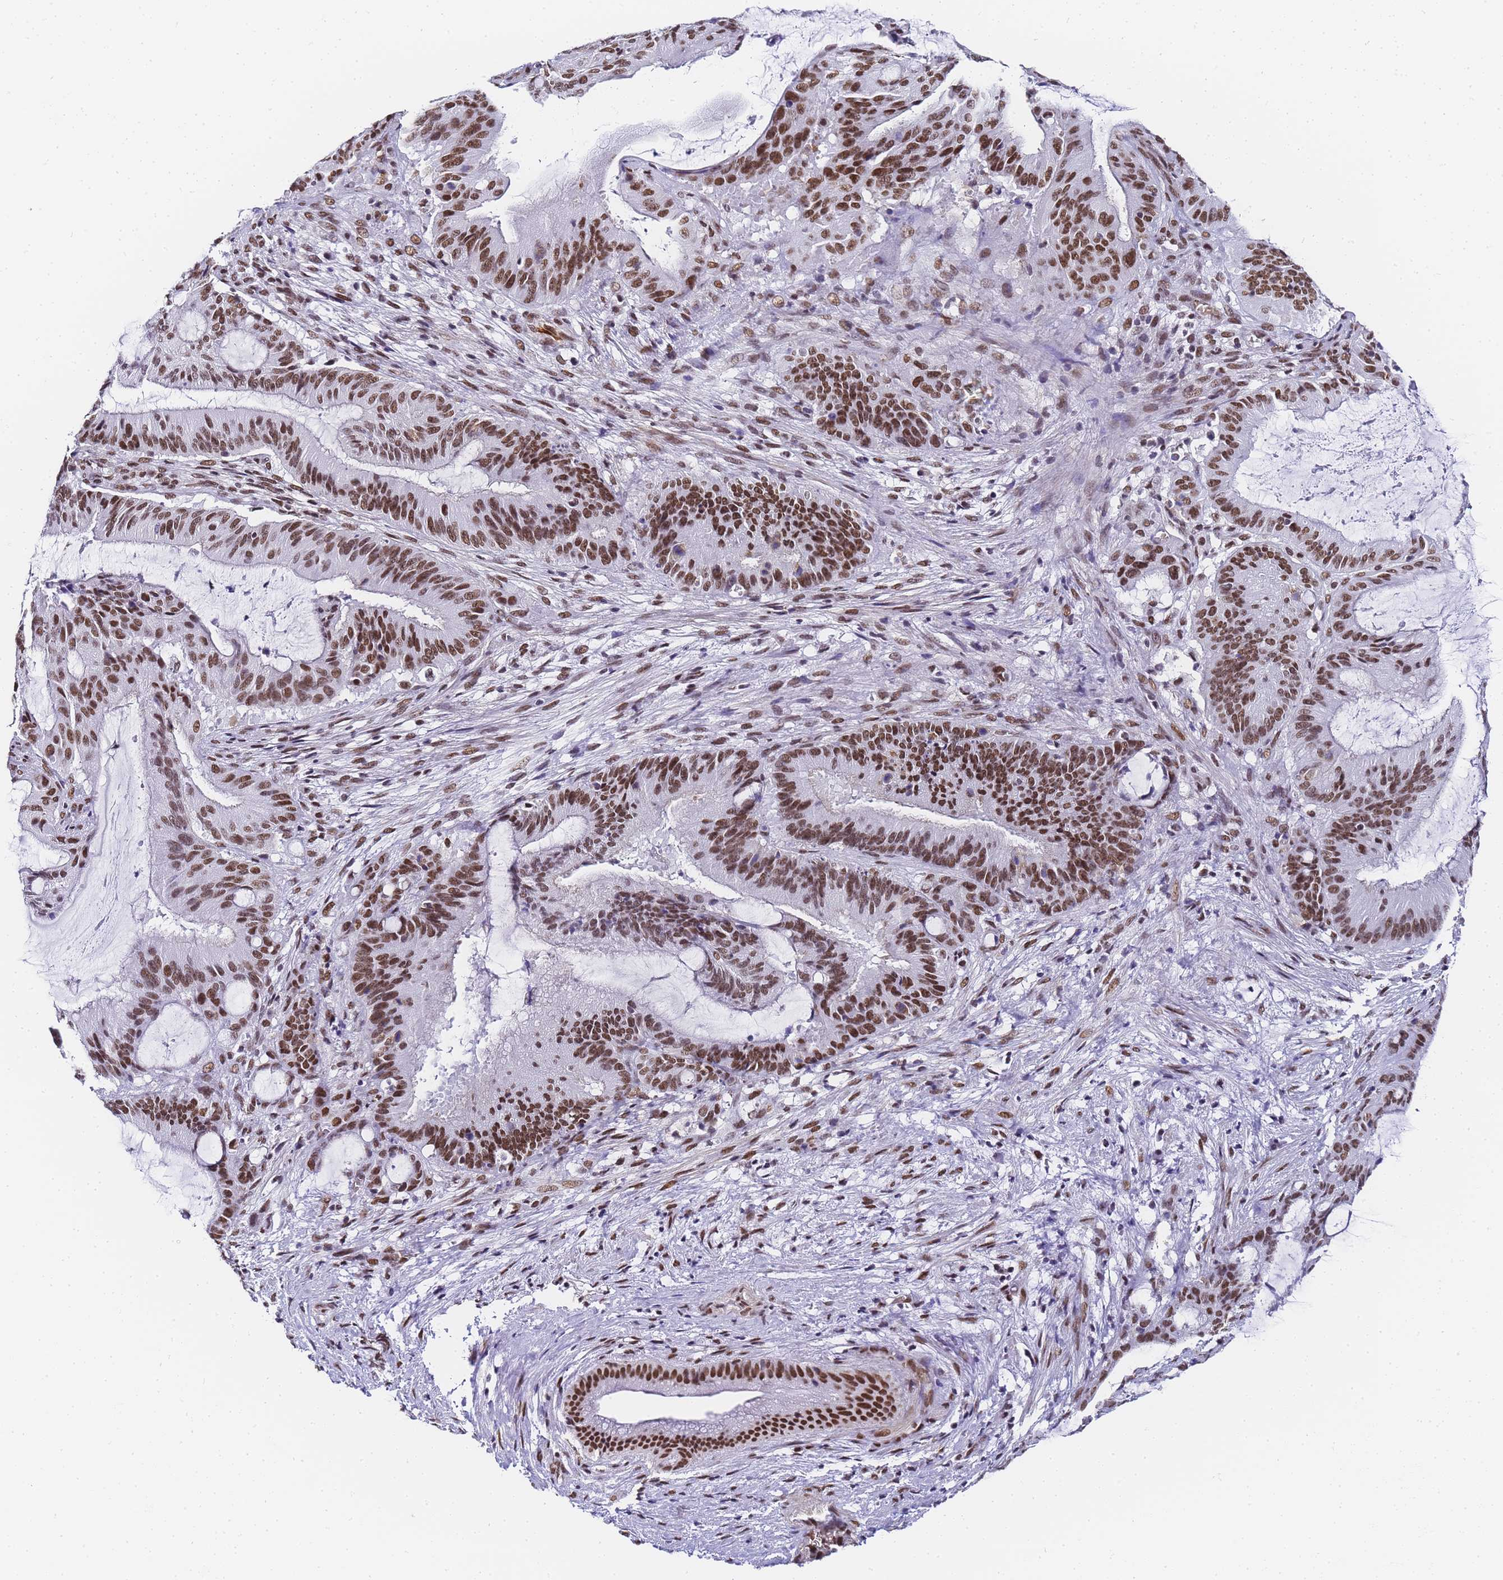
{"staining": {"intensity": "strong", "quantity": ">75%", "location": "nuclear"}, "tissue": "liver cancer", "cell_type": "Tumor cells", "image_type": "cancer", "snomed": [{"axis": "morphology", "description": "Normal tissue, NOS"}, {"axis": "morphology", "description": "Cholangiocarcinoma"}, {"axis": "topography", "description": "Liver"}, {"axis": "topography", "description": "Peripheral nerve tissue"}], "caption": "Immunohistochemistry of human liver cancer (cholangiocarcinoma) reveals high levels of strong nuclear staining in about >75% of tumor cells. The protein is stained brown, and the nuclei are stained in blue (DAB (3,3'-diaminobenzidine) IHC with brightfield microscopy, high magnification).", "gene": "POLR1A", "patient": {"sex": "female", "age": 73}}